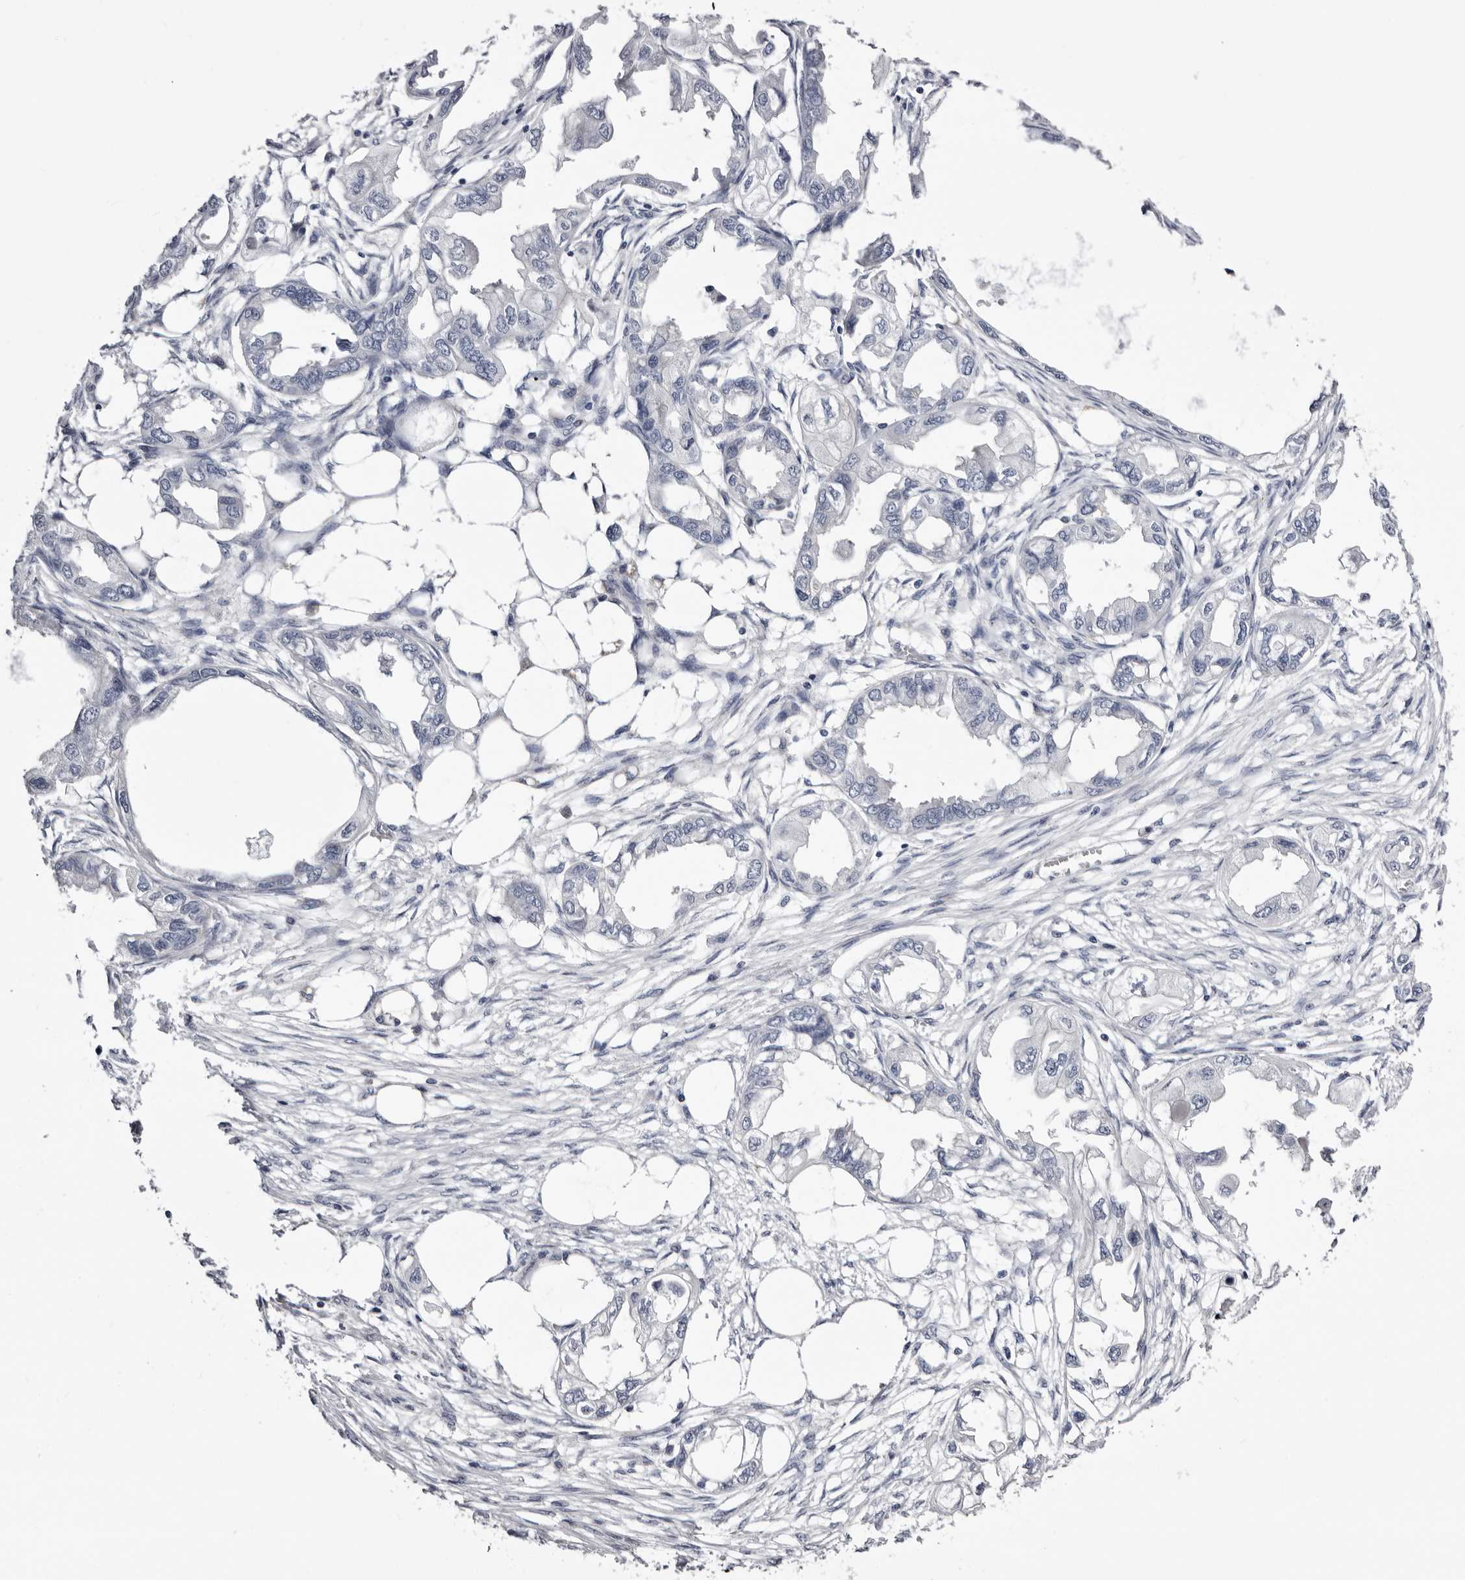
{"staining": {"intensity": "negative", "quantity": "none", "location": "none"}, "tissue": "endometrial cancer", "cell_type": "Tumor cells", "image_type": "cancer", "snomed": [{"axis": "morphology", "description": "Adenocarcinoma, NOS"}, {"axis": "morphology", "description": "Adenocarcinoma, metastatic, NOS"}, {"axis": "topography", "description": "Adipose tissue"}, {"axis": "topography", "description": "Endometrium"}], "caption": "Histopathology image shows no protein positivity in tumor cells of metastatic adenocarcinoma (endometrial) tissue.", "gene": "CASQ1", "patient": {"sex": "female", "age": 67}}